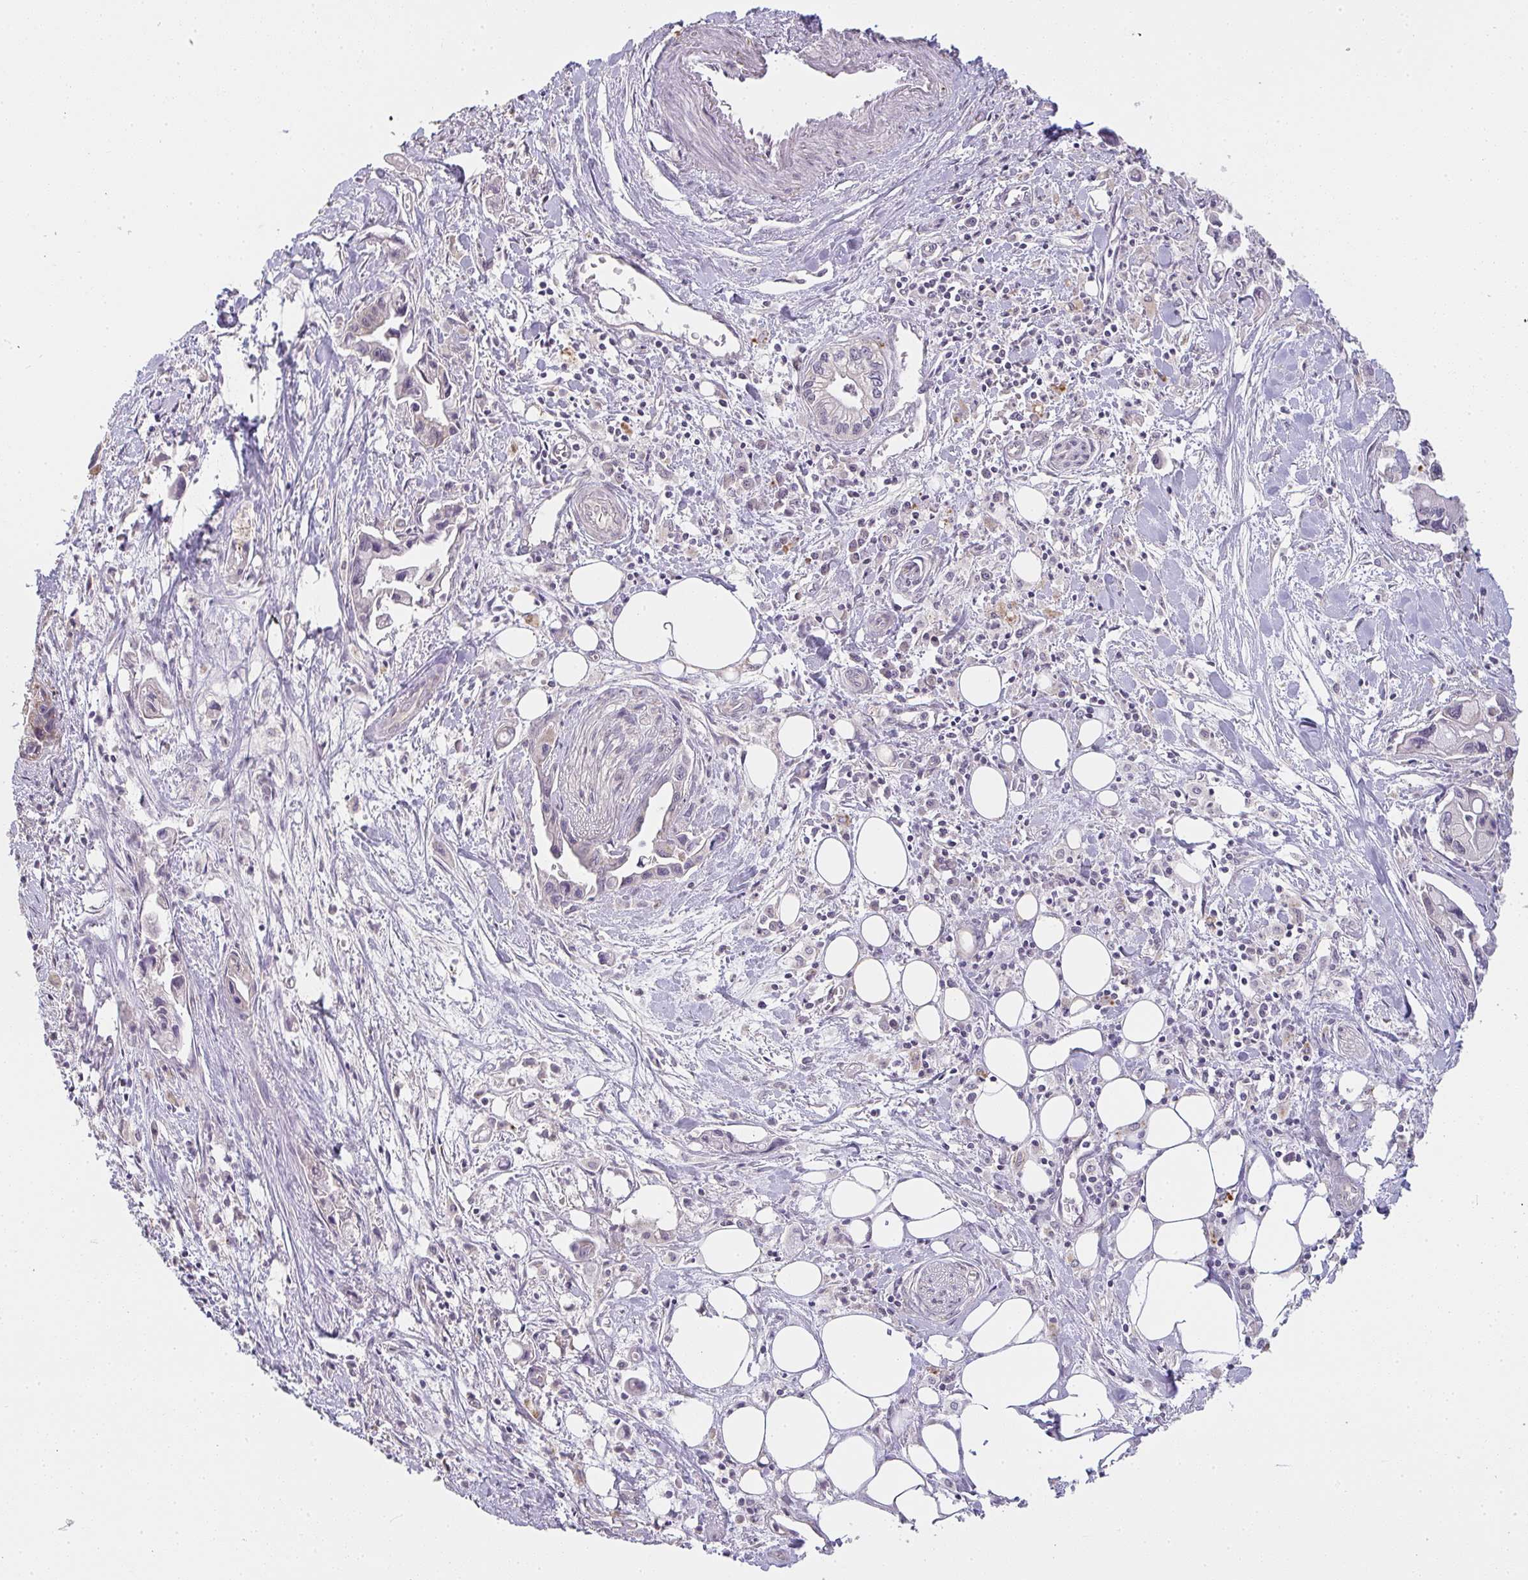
{"staining": {"intensity": "negative", "quantity": "none", "location": "none"}, "tissue": "pancreatic cancer", "cell_type": "Tumor cells", "image_type": "cancer", "snomed": [{"axis": "morphology", "description": "Adenocarcinoma, NOS"}, {"axis": "topography", "description": "Pancreas"}], "caption": "High power microscopy image of an IHC image of adenocarcinoma (pancreatic), revealing no significant staining in tumor cells. (DAB (3,3'-diaminobenzidine) immunohistochemistry, high magnification).", "gene": "TMEM219", "patient": {"sex": "male", "age": 61}}